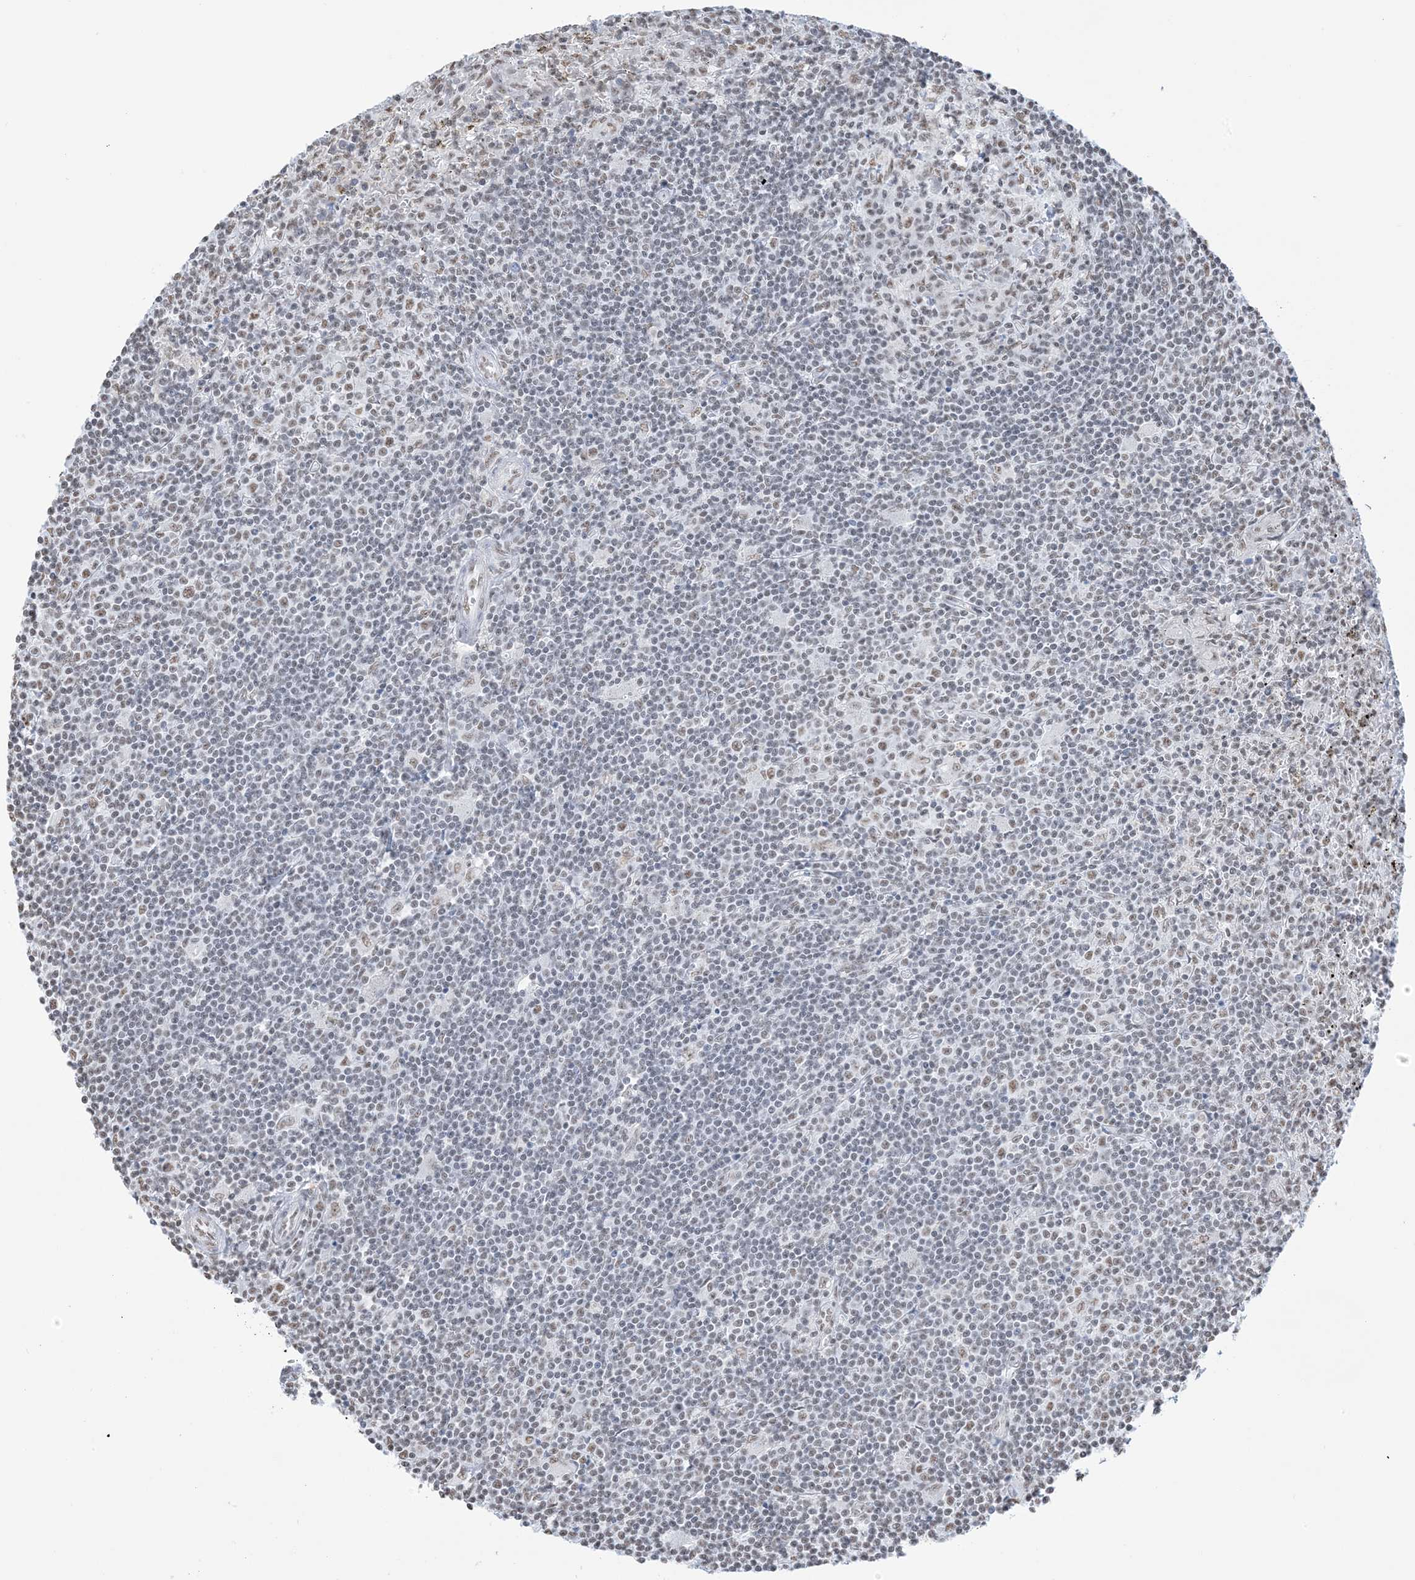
{"staining": {"intensity": "weak", "quantity": "<25%", "location": "nuclear"}, "tissue": "lymphoma", "cell_type": "Tumor cells", "image_type": "cancer", "snomed": [{"axis": "morphology", "description": "Malignant lymphoma, non-Hodgkin's type, Low grade"}, {"axis": "topography", "description": "Spleen"}], "caption": "A photomicrograph of human malignant lymphoma, non-Hodgkin's type (low-grade) is negative for staining in tumor cells. (DAB (3,3'-diaminobenzidine) immunohistochemistry, high magnification).", "gene": "ZNF792", "patient": {"sex": "male", "age": 76}}